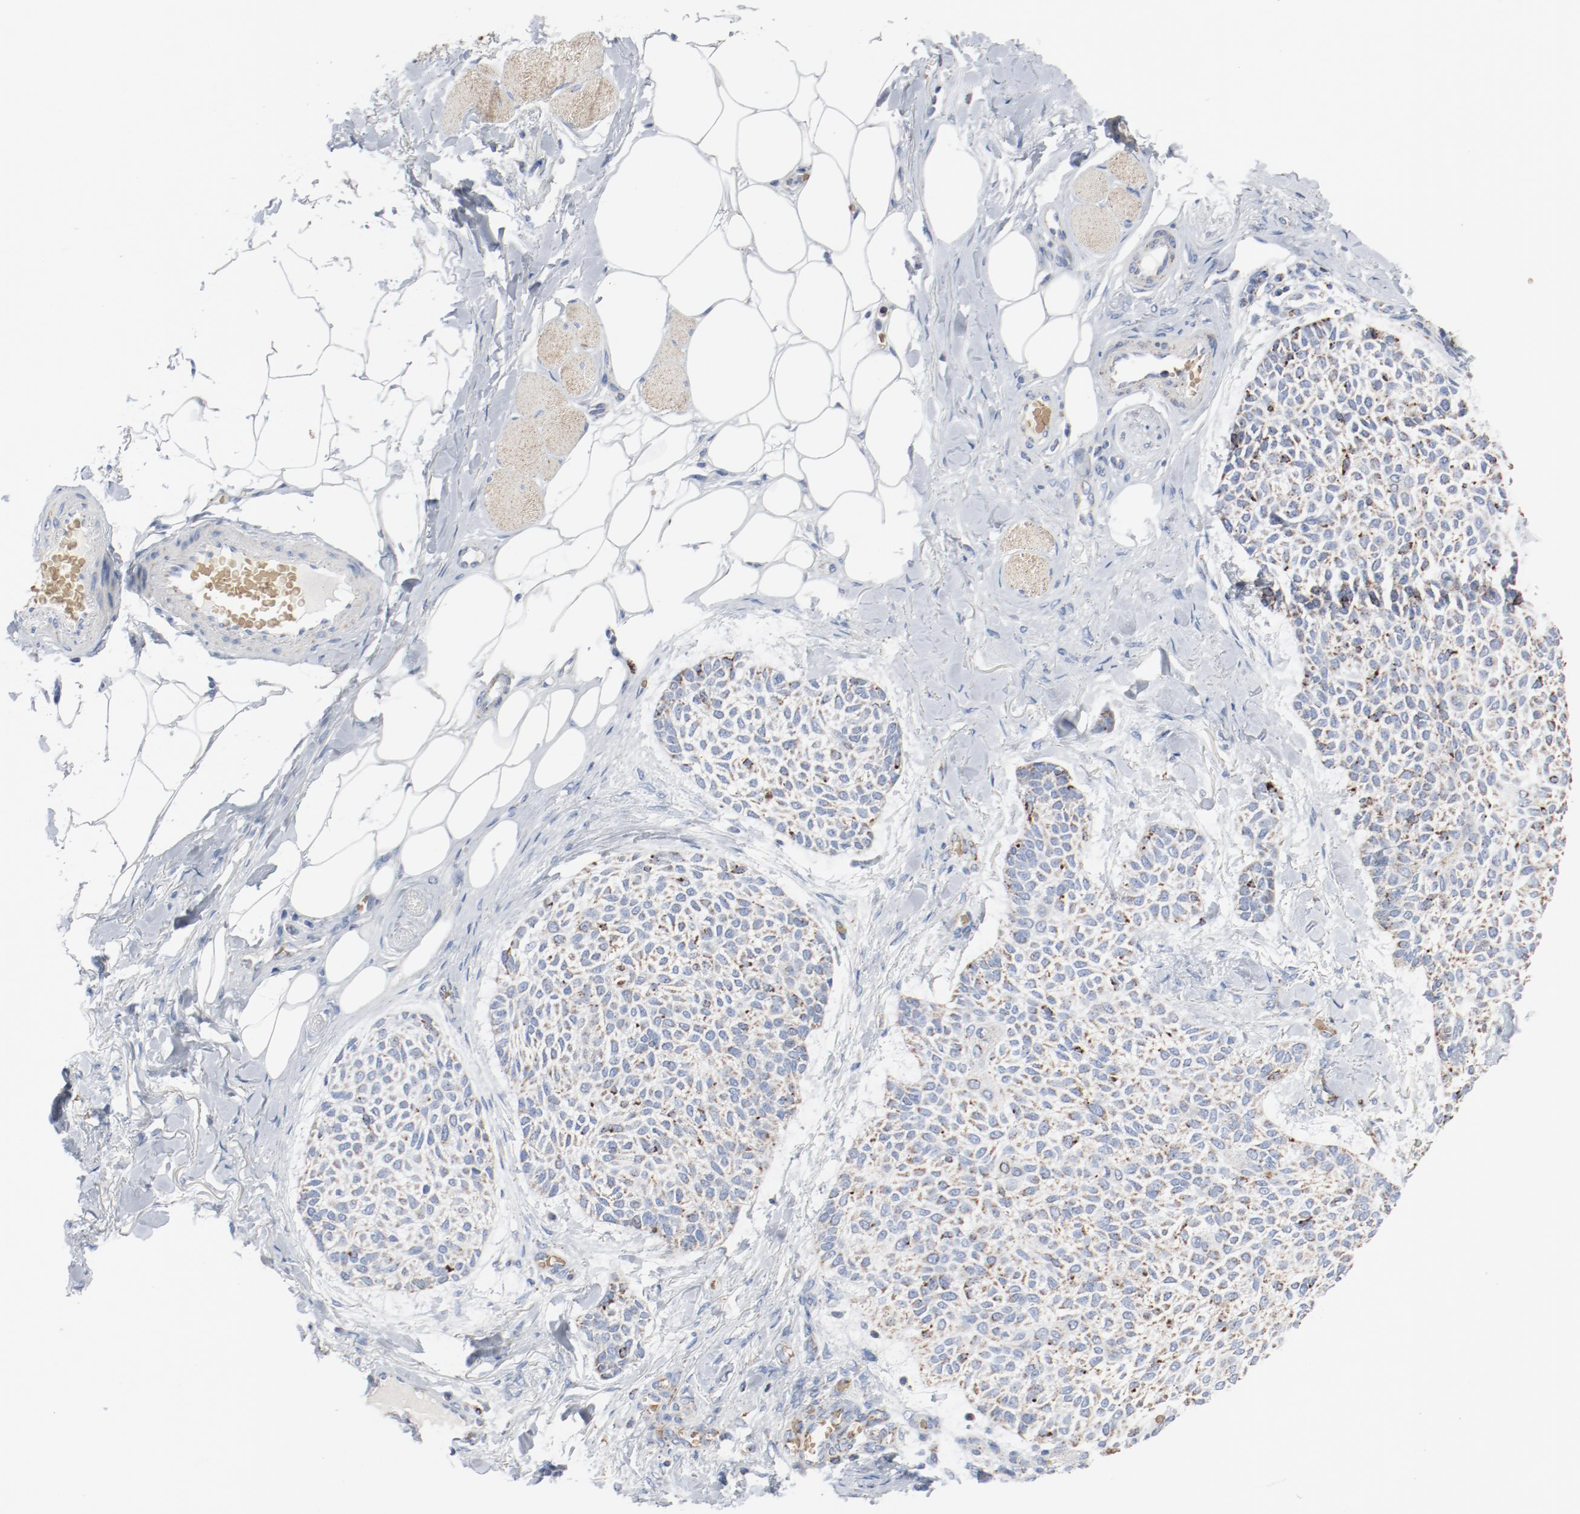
{"staining": {"intensity": "moderate", "quantity": "<25%", "location": "cytoplasmic/membranous"}, "tissue": "skin cancer", "cell_type": "Tumor cells", "image_type": "cancer", "snomed": [{"axis": "morphology", "description": "Normal tissue, NOS"}, {"axis": "morphology", "description": "Basal cell carcinoma"}, {"axis": "topography", "description": "Skin"}], "caption": "Immunohistochemical staining of human skin cancer demonstrates moderate cytoplasmic/membranous protein staining in approximately <25% of tumor cells.", "gene": "NDUFB8", "patient": {"sex": "female", "age": 70}}